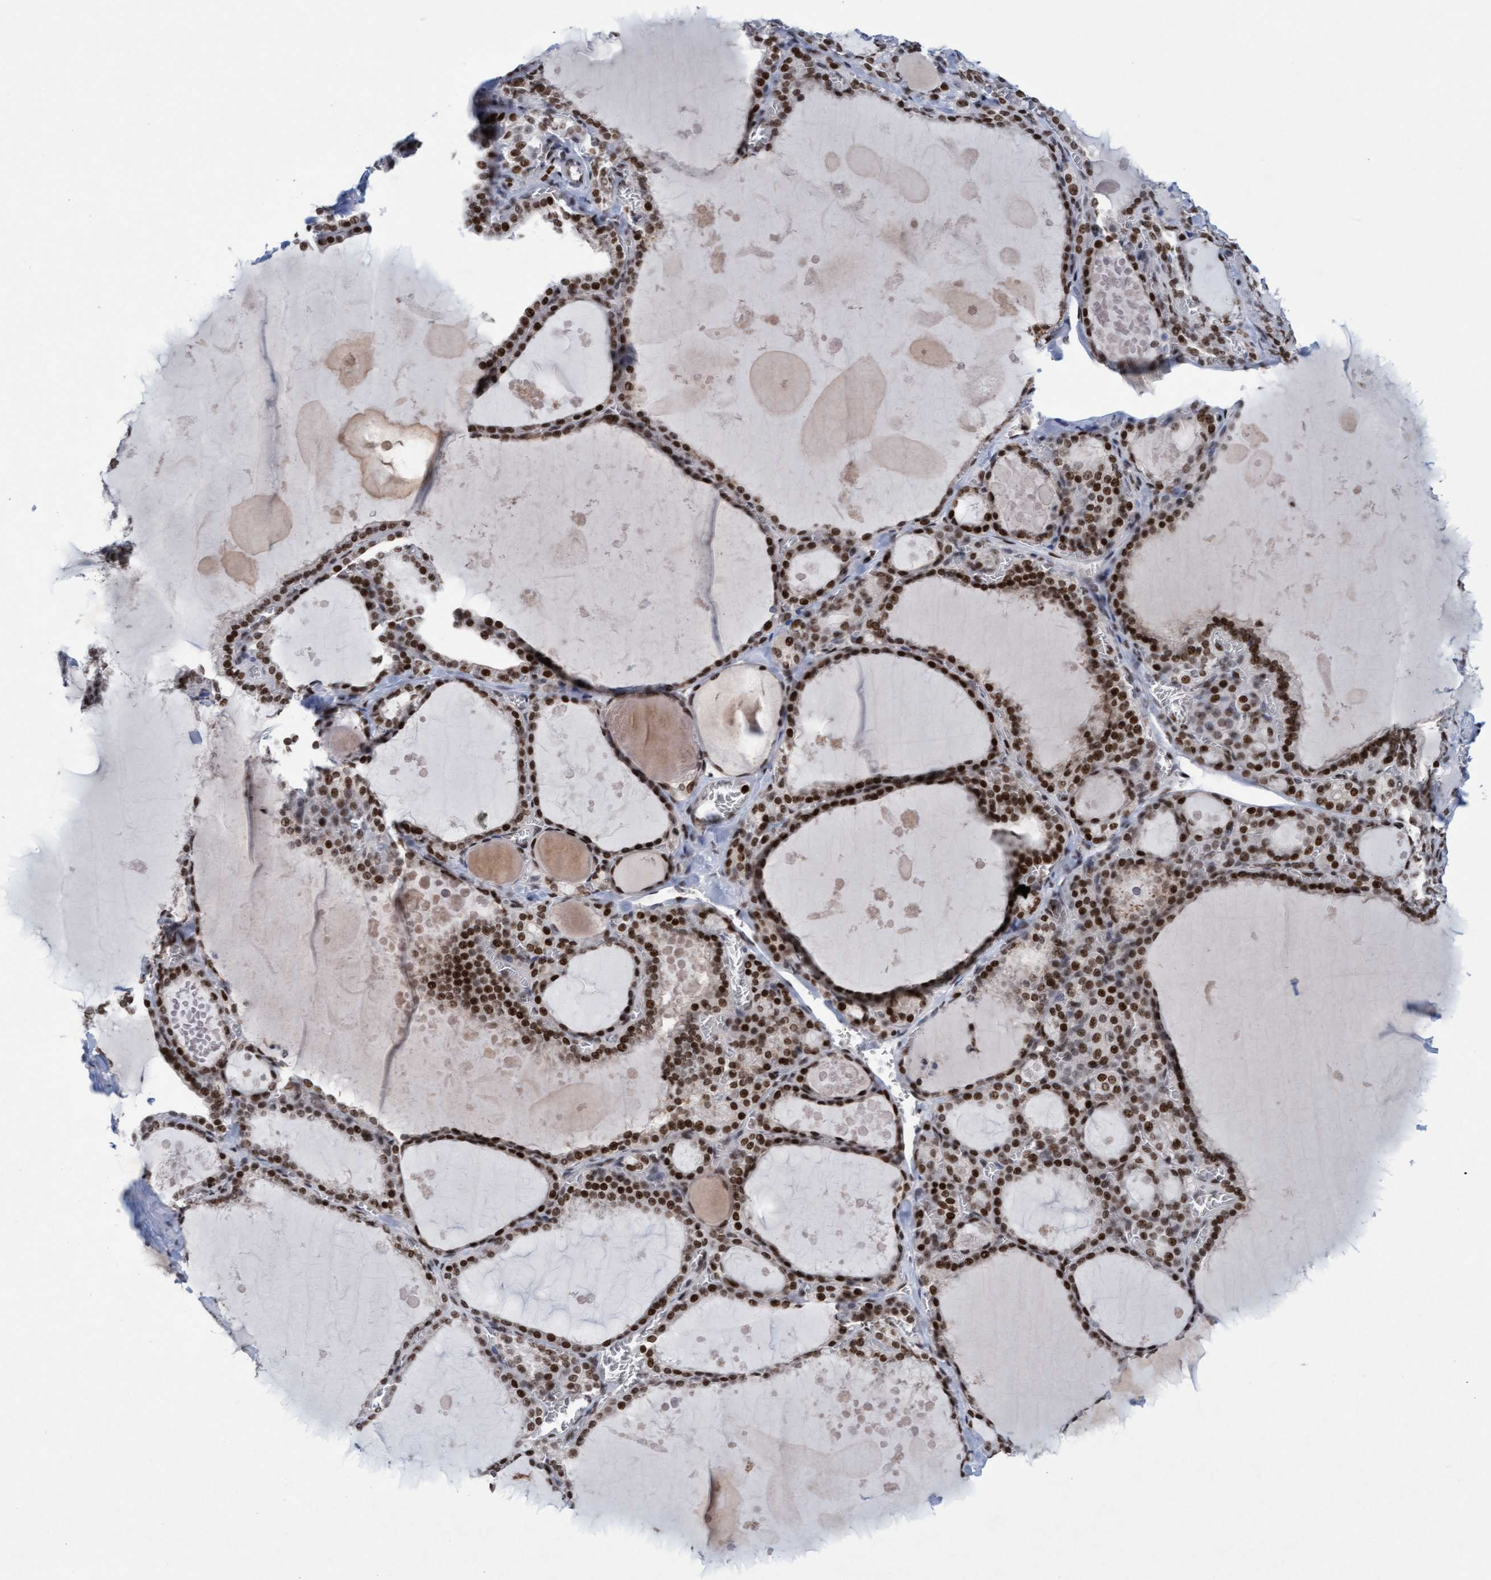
{"staining": {"intensity": "strong", "quantity": ">75%", "location": "nuclear"}, "tissue": "thyroid gland", "cell_type": "Glandular cells", "image_type": "normal", "snomed": [{"axis": "morphology", "description": "Normal tissue, NOS"}, {"axis": "topography", "description": "Thyroid gland"}], "caption": "Unremarkable thyroid gland shows strong nuclear positivity in approximately >75% of glandular cells, visualized by immunohistochemistry. Using DAB (brown) and hematoxylin (blue) stains, captured at high magnification using brightfield microscopy.", "gene": "GLRX2", "patient": {"sex": "male", "age": 56}}